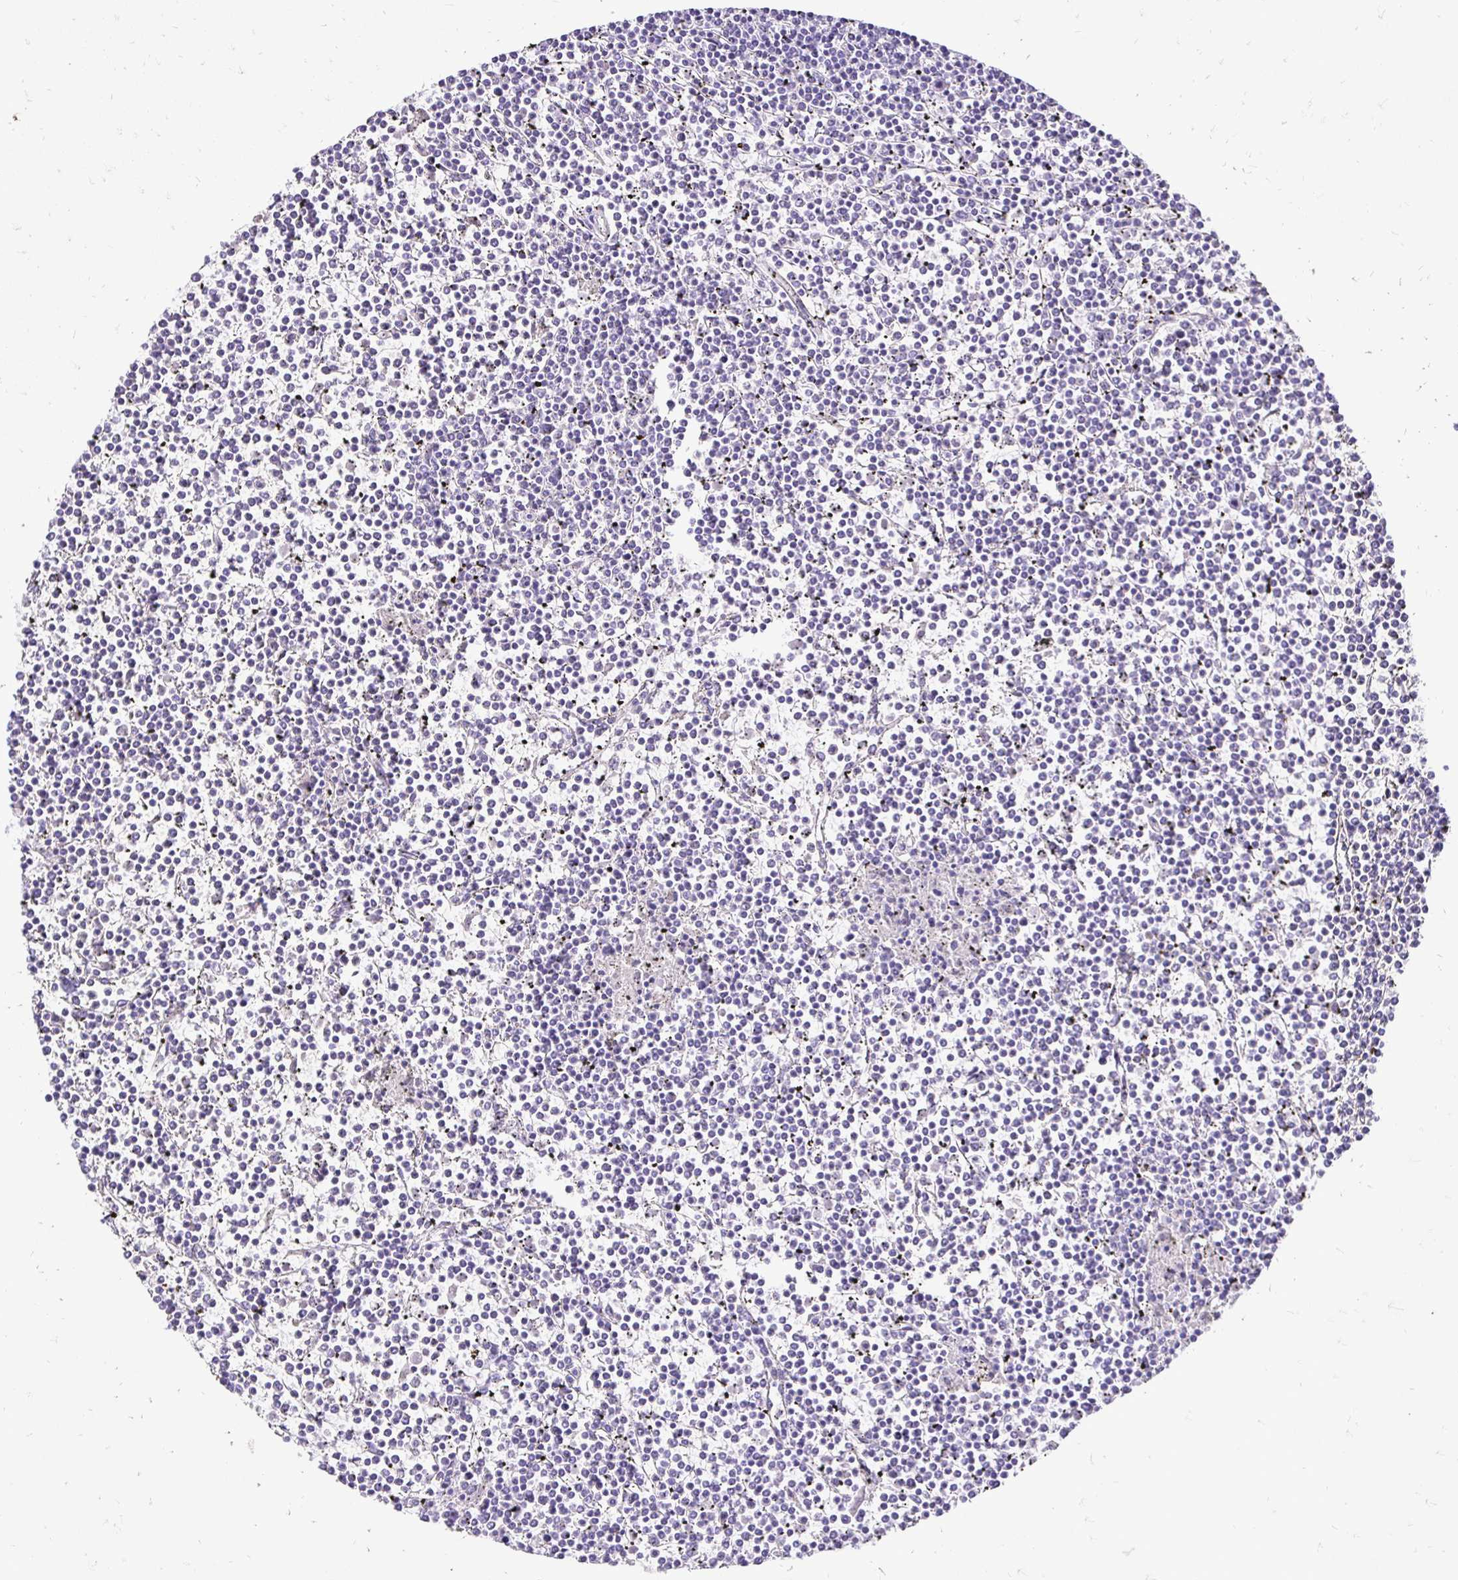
{"staining": {"intensity": "negative", "quantity": "none", "location": "none"}, "tissue": "lymphoma", "cell_type": "Tumor cells", "image_type": "cancer", "snomed": [{"axis": "morphology", "description": "Malignant lymphoma, non-Hodgkin's type, Low grade"}, {"axis": "topography", "description": "Spleen"}], "caption": "A high-resolution histopathology image shows immunohistochemistry (IHC) staining of low-grade malignant lymphoma, non-Hodgkin's type, which exhibits no significant staining in tumor cells.", "gene": "TAF1D", "patient": {"sex": "female", "age": 19}}